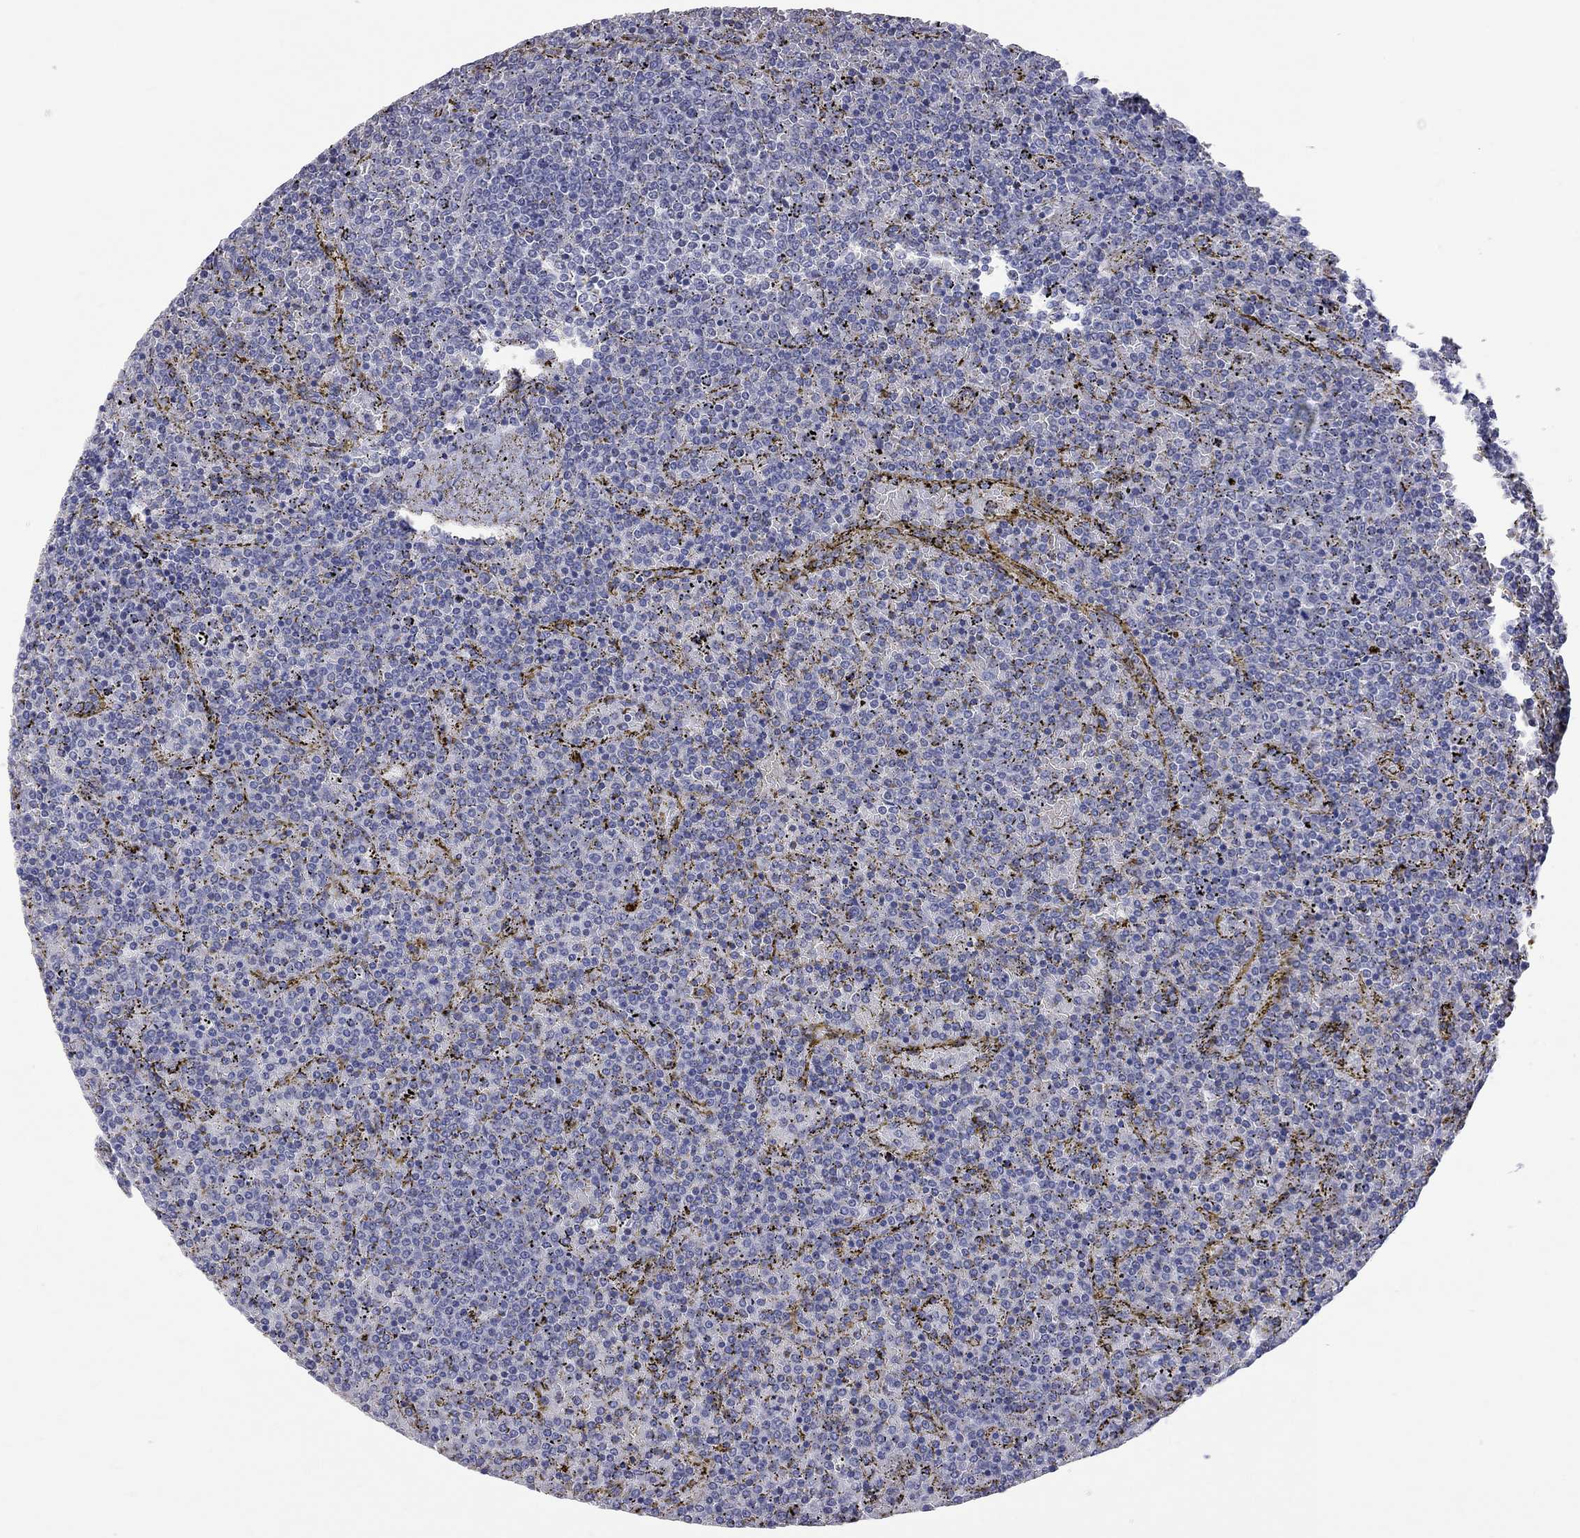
{"staining": {"intensity": "negative", "quantity": "none", "location": "none"}, "tissue": "lymphoma", "cell_type": "Tumor cells", "image_type": "cancer", "snomed": [{"axis": "morphology", "description": "Malignant lymphoma, non-Hodgkin's type, Low grade"}, {"axis": "topography", "description": "Spleen"}], "caption": "DAB immunohistochemical staining of low-grade malignant lymphoma, non-Hodgkin's type demonstrates no significant expression in tumor cells.", "gene": "OPRK1", "patient": {"sex": "female", "age": 77}}